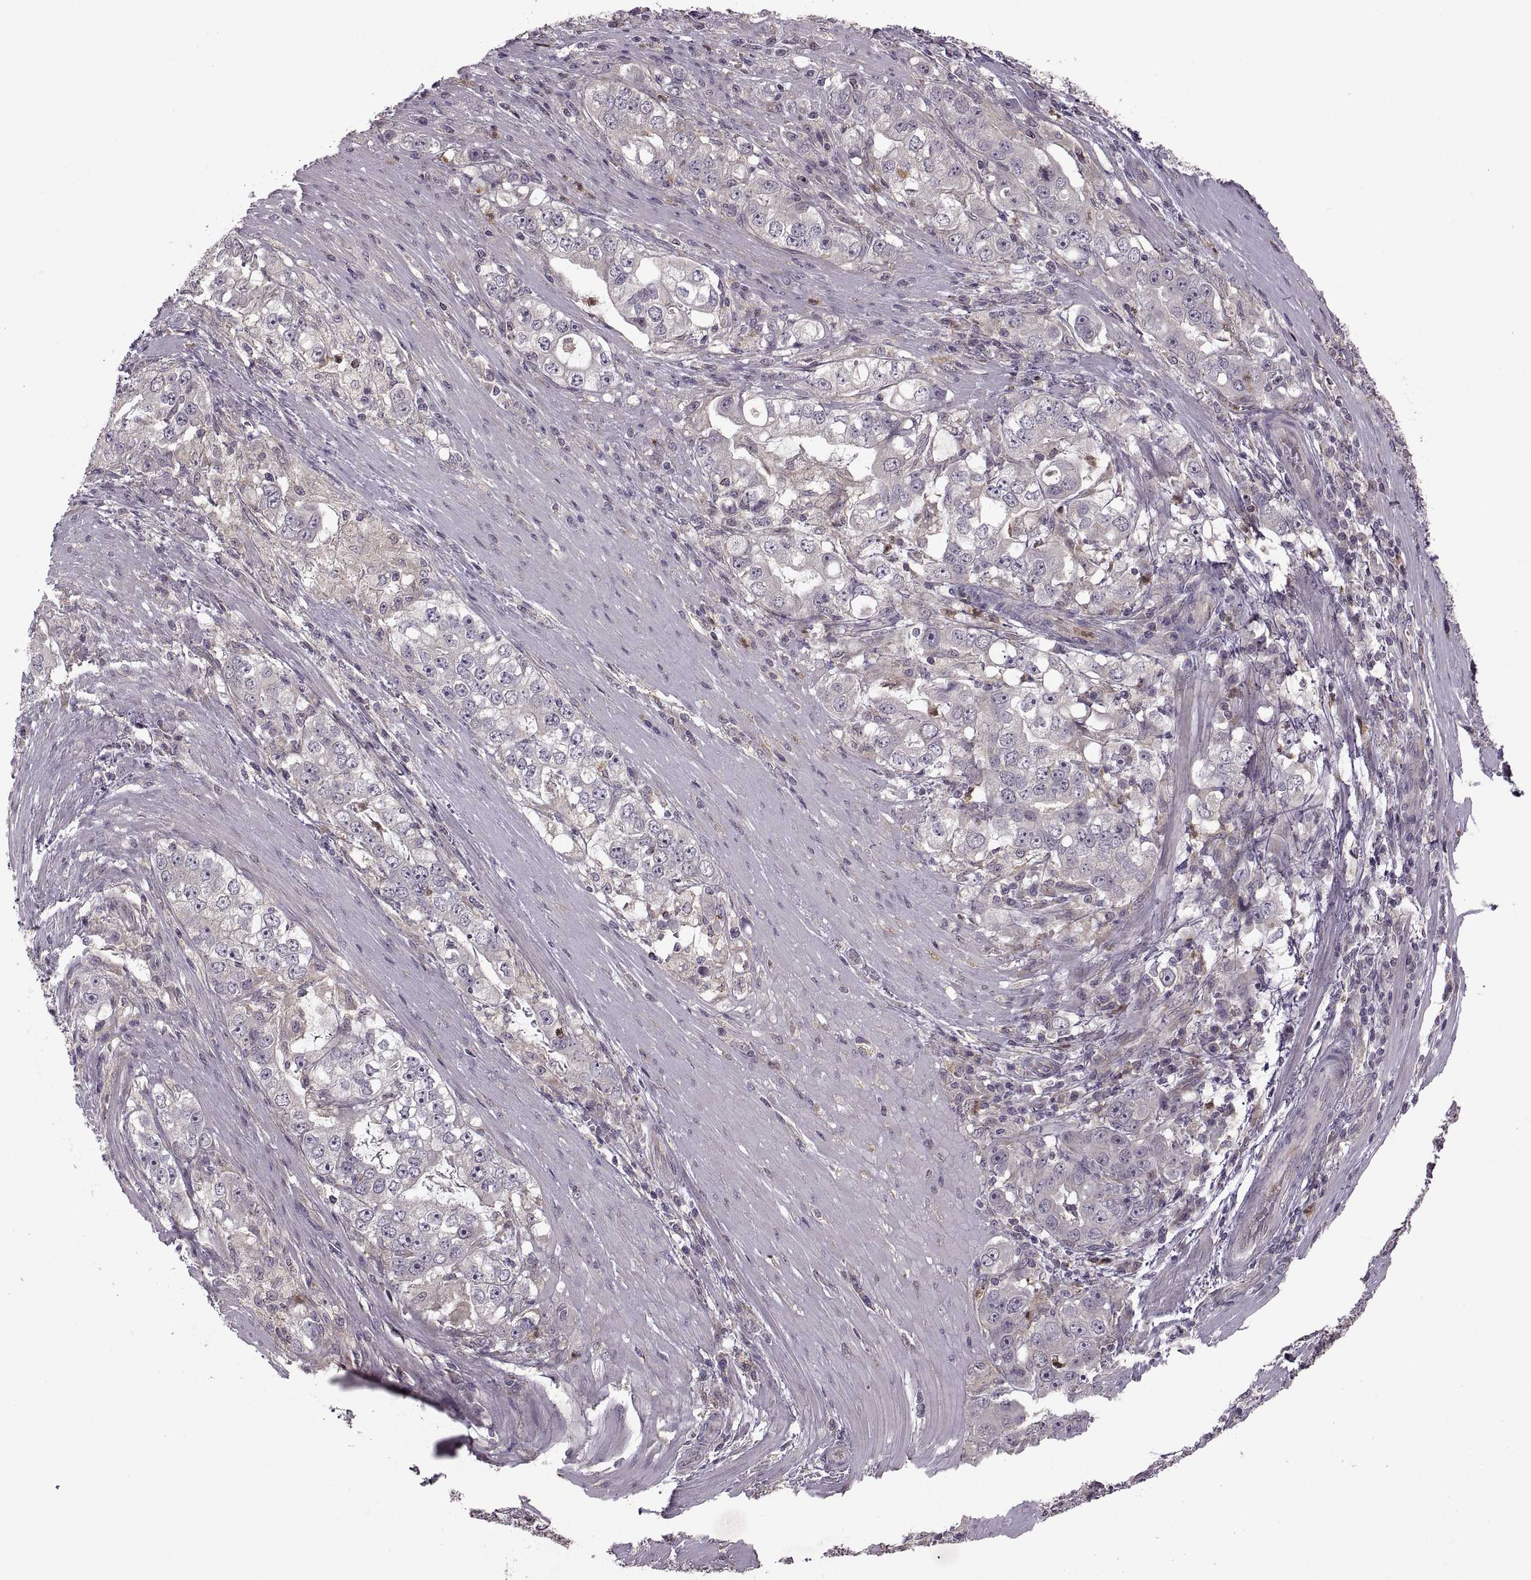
{"staining": {"intensity": "negative", "quantity": "none", "location": "none"}, "tissue": "stomach cancer", "cell_type": "Tumor cells", "image_type": "cancer", "snomed": [{"axis": "morphology", "description": "Adenocarcinoma, NOS"}, {"axis": "topography", "description": "Stomach, lower"}], "caption": "Immunohistochemistry (IHC) image of neoplastic tissue: stomach cancer (adenocarcinoma) stained with DAB displays no significant protein expression in tumor cells. (DAB (3,3'-diaminobenzidine) immunohistochemistry (IHC) visualized using brightfield microscopy, high magnification).", "gene": "PIERCE1", "patient": {"sex": "female", "age": 72}}